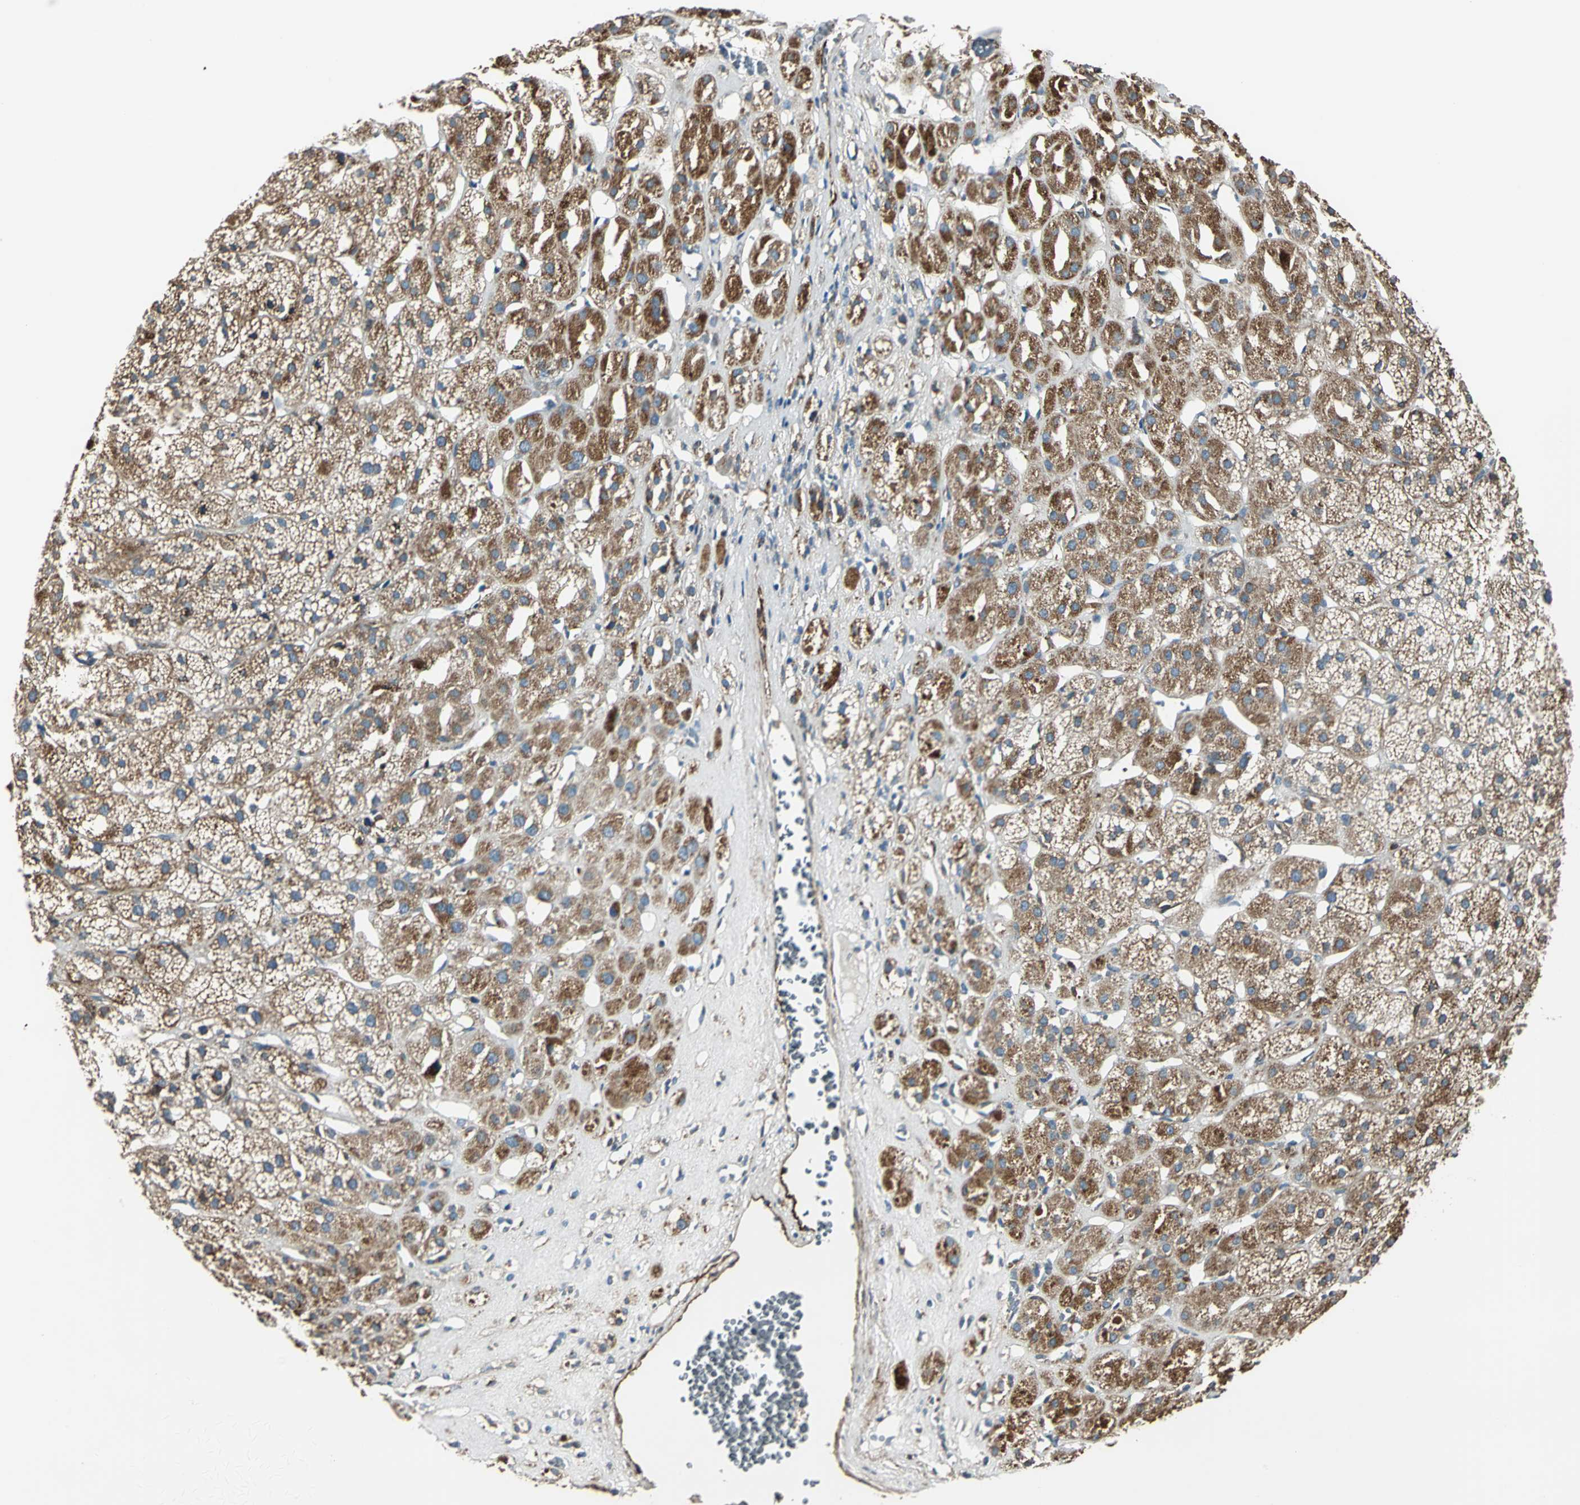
{"staining": {"intensity": "moderate", "quantity": ">75%", "location": "cytoplasmic/membranous"}, "tissue": "adrenal gland", "cell_type": "Glandular cells", "image_type": "normal", "snomed": [{"axis": "morphology", "description": "Normal tissue, NOS"}, {"axis": "topography", "description": "Adrenal gland"}], "caption": "Immunohistochemical staining of benign adrenal gland reveals medium levels of moderate cytoplasmic/membranous staining in about >75% of glandular cells. (DAB (3,3'-diaminobenzidine) IHC with brightfield microscopy, high magnification).", "gene": "HTATIP2", "patient": {"sex": "female", "age": 71}}